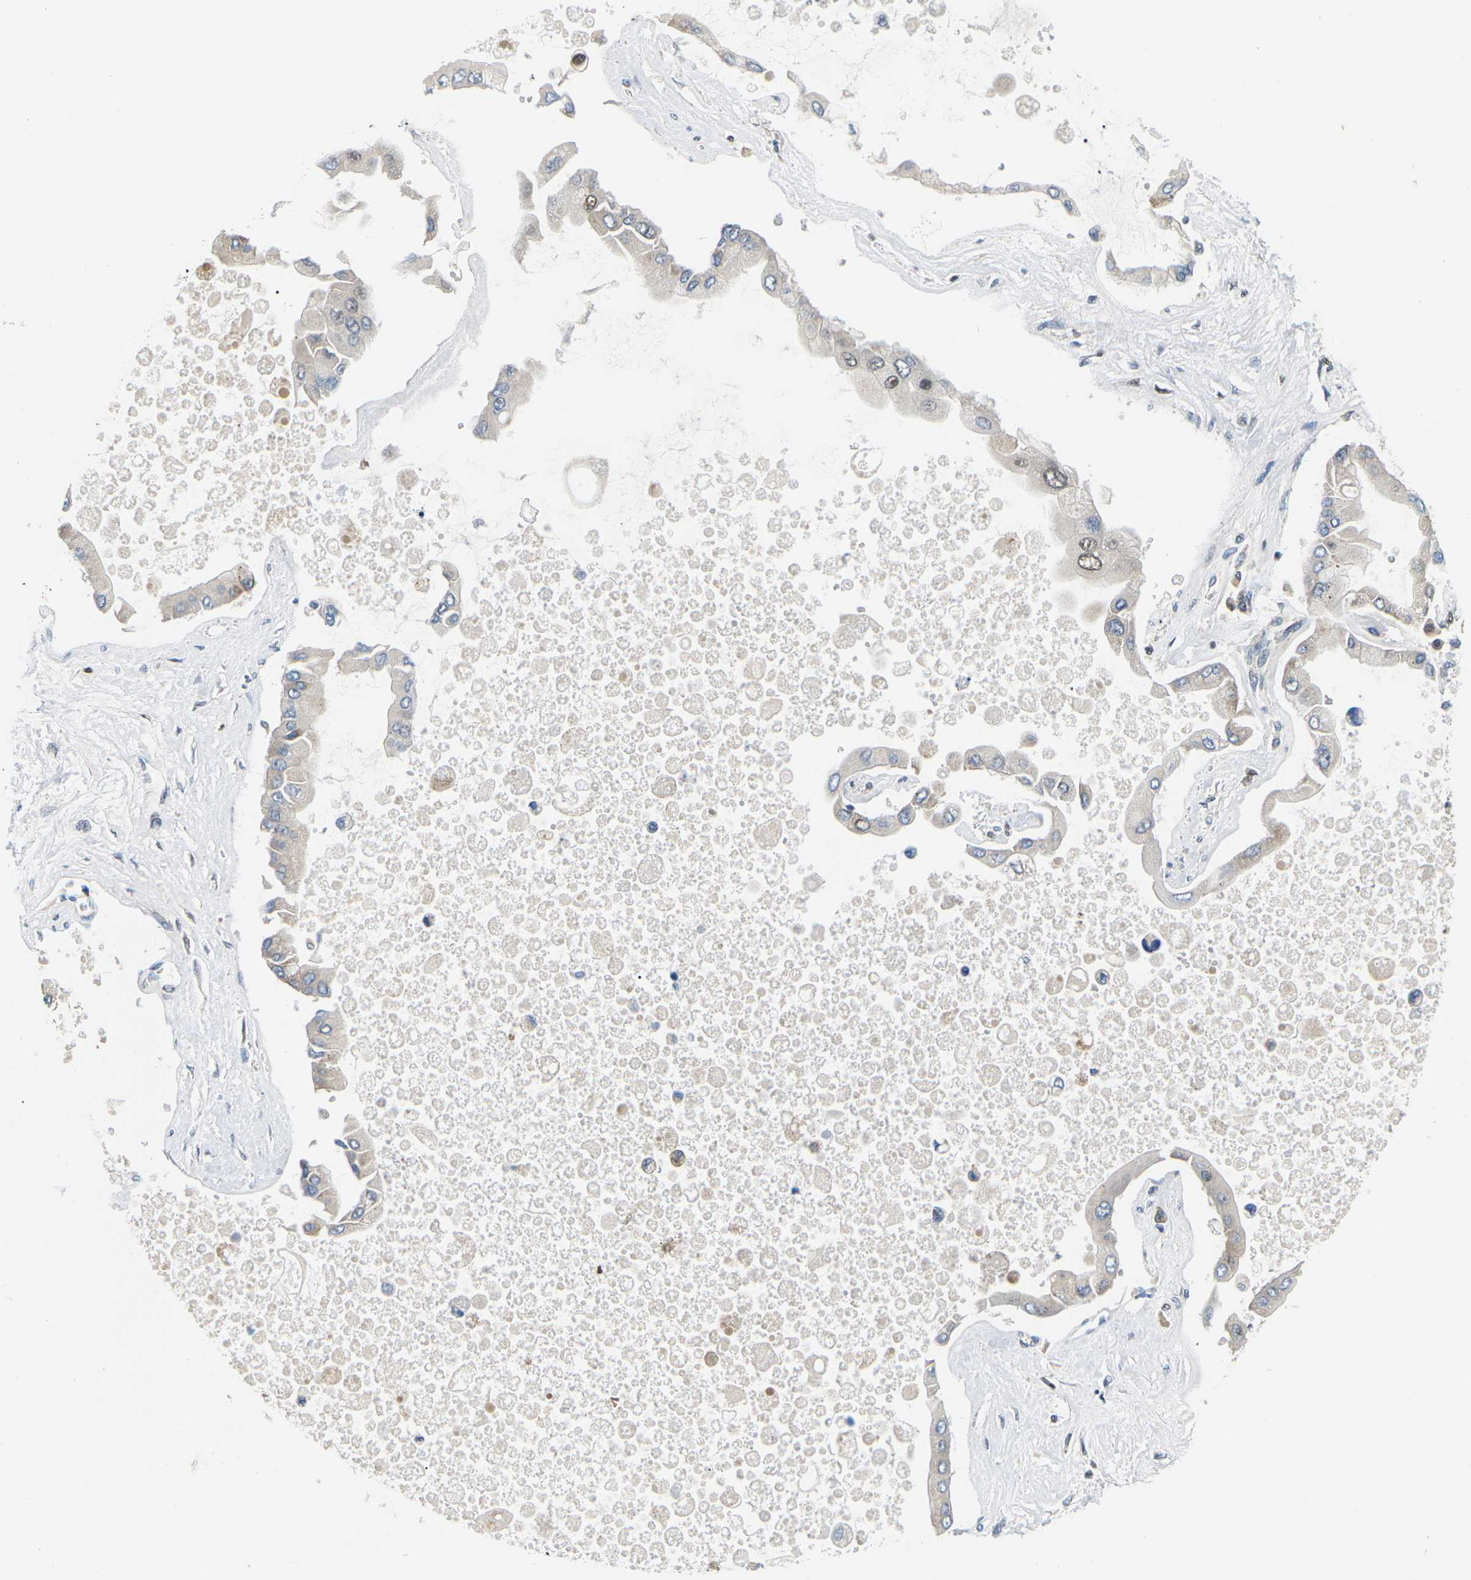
{"staining": {"intensity": "weak", "quantity": "<25%", "location": "nuclear"}, "tissue": "liver cancer", "cell_type": "Tumor cells", "image_type": "cancer", "snomed": [{"axis": "morphology", "description": "Cholangiocarcinoma"}, {"axis": "topography", "description": "Liver"}], "caption": "Immunohistochemistry (IHC) histopathology image of neoplastic tissue: cholangiocarcinoma (liver) stained with DAB shows no significant protein positivity in tumor cells. (DAB immunohistochemistry visualized using brightfield microscopy, high magnification).", "gene": "ERBB4", "patient": {"sex": "male", "age": 50}}